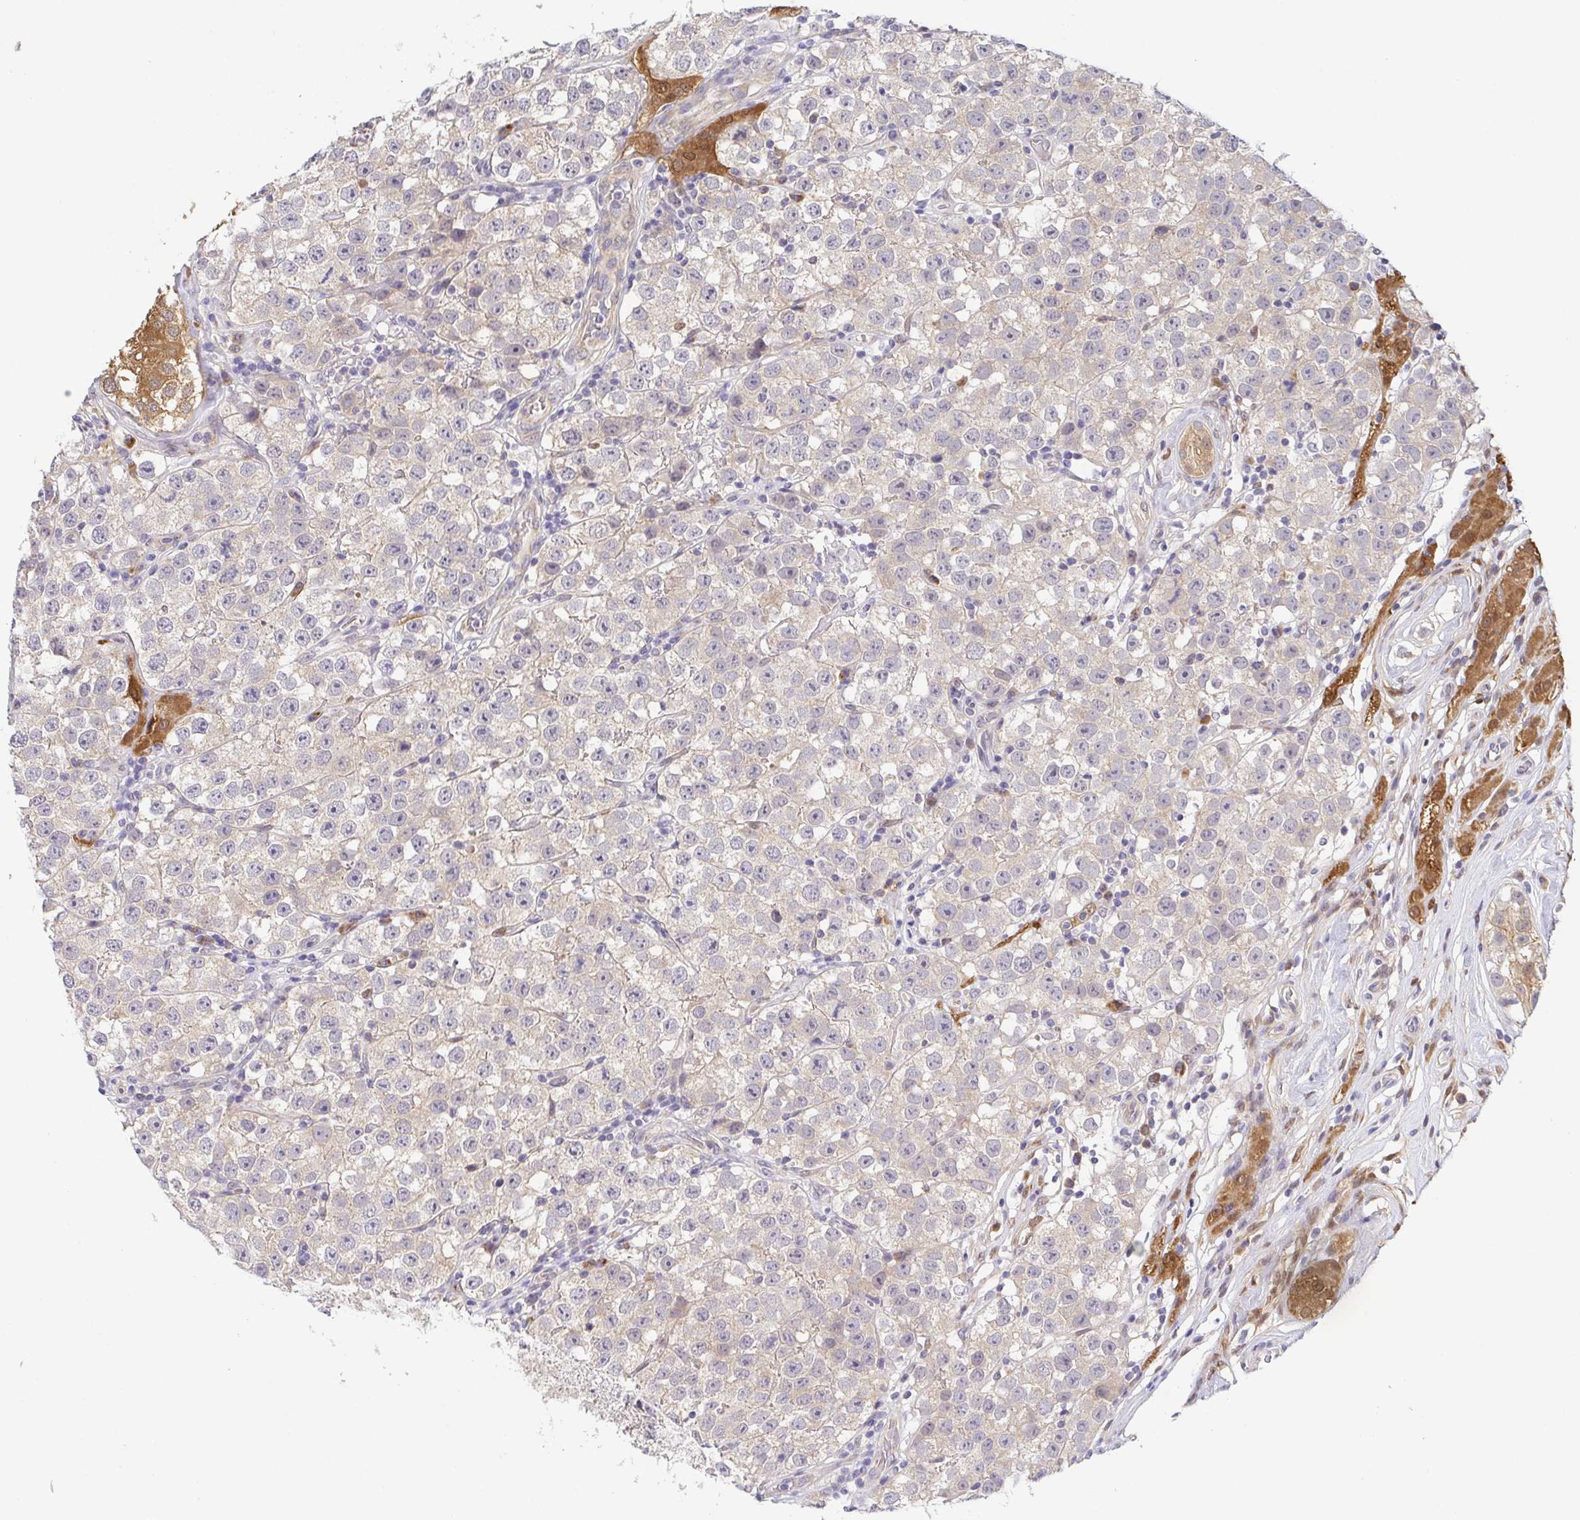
{"staining": {"intensity": "weak", "quantity": ">75%", "location": "cytoplasmic/membranous"}, "tissue": "testis cancer", "cell_type": "Tumor cells", "image_type": "cancer", "snomed": [{"axis": "morphology", "description": "Seminoma, NOS"}, {"axis": "topography", "description": "Testis"}], "caption": "Brown immunohistochemical staining in testis cancer displays weak cytoplasmic/membranous positivity in about >75% of tumor cells.", "gene": "BCL2L1", "patient": {"sex": "male", "age": 34}}